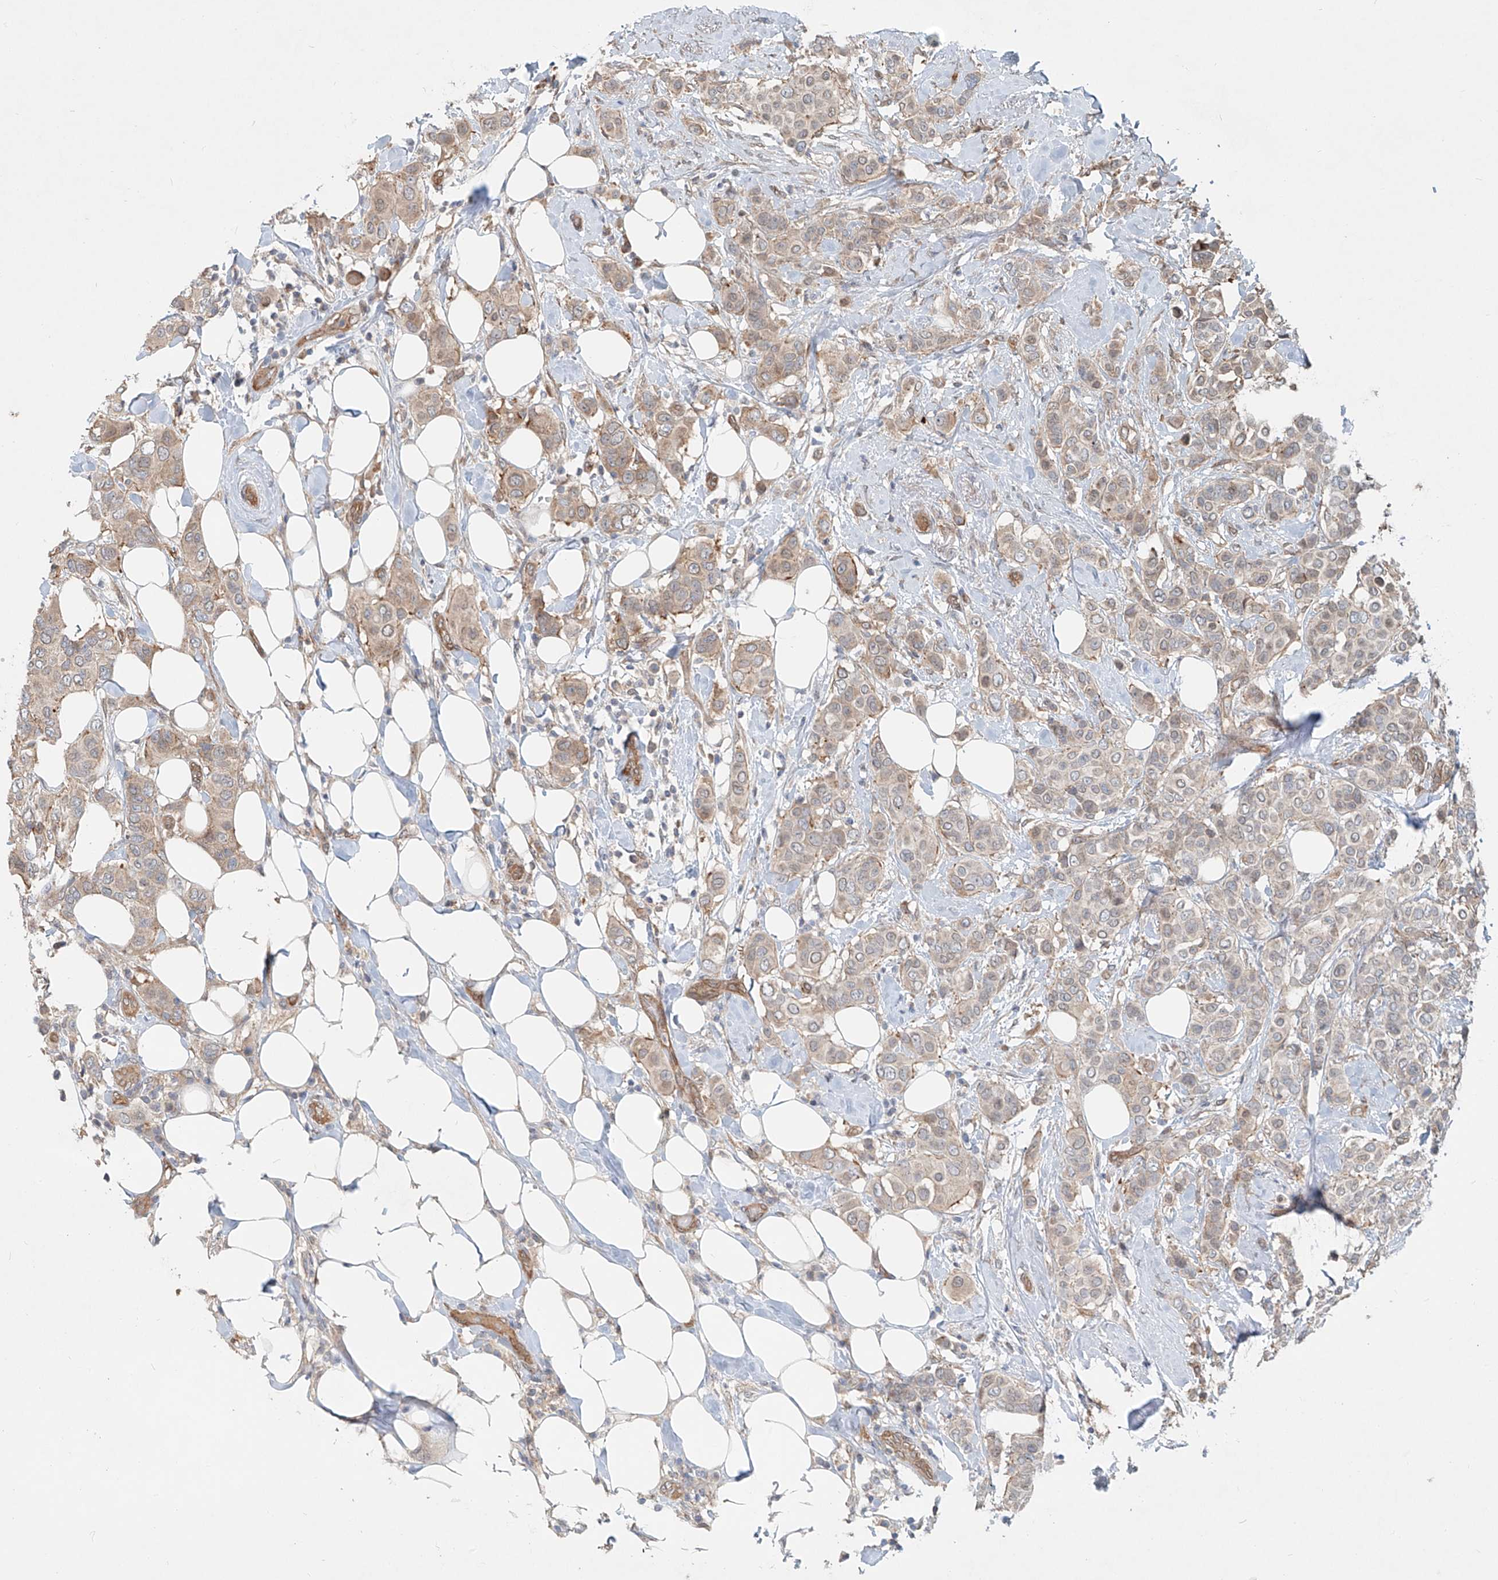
{"staining": {"intensity": "weak", "quantity": "25%-75%", "location": "cytoplasmic/membranous"}, "tissue": "breast cancer", "cell_type": "Tumor cells", "image_type": "cancer", "snomed": [{"axis": "morphology", "description": "Lobular carcinoma"}, {"axis": "topography", "description": "Breast"}], "caption": "High-magnification brightfield microscopy of breast lobular carcinoma stained with DAB (brown) and counterstained with hematoxylin (blue). tumor cells exhibit weak cytoplasmic/membranous expression is appreciated in about25%-75% of cells.", "gene": "SASH1", "patient": {"sex": "female", "age": 51}}